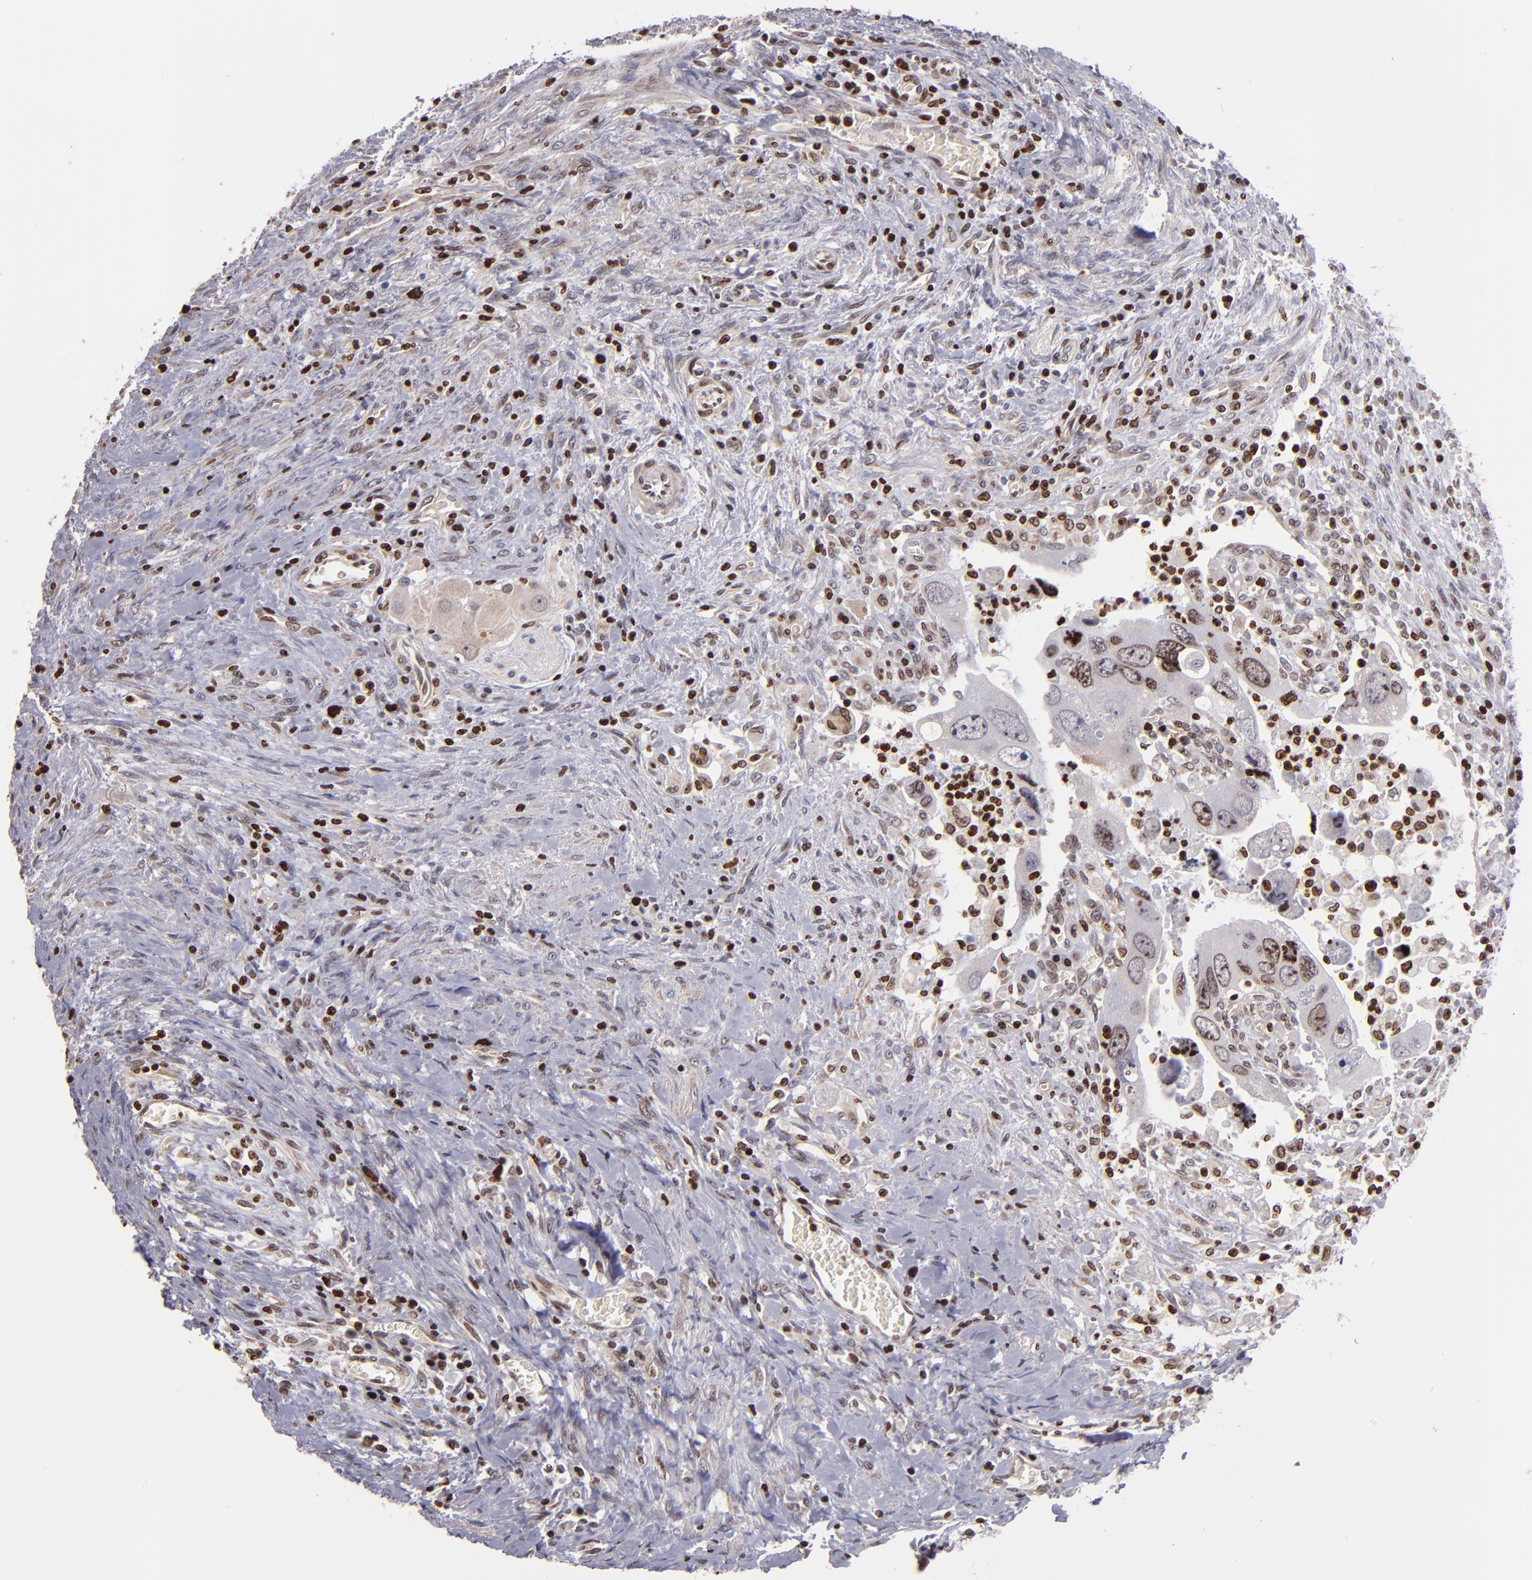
{"staining": {"intensity": "strong", "quantity": "25%-75%", "location": "nuclear"}, "tissue": "colorectal cancer", "cell_type": "Tumor cells", "image_type": "cancer", "snomed": [{"axis": "morphology", "description": "Adenocarcinoma, NOS"}, {"axis": "topography", "description": "Rectum"}], "caption": "DAB (3,3'-diaminobenzidine) immunohistochemical staining of human colorectal cancer demonstrates strong nuclear protein positivity in approximately 25%-75% of tumor cells.", "gene": "CDKL5", "patient": {"sex": "male", "age": 70}}